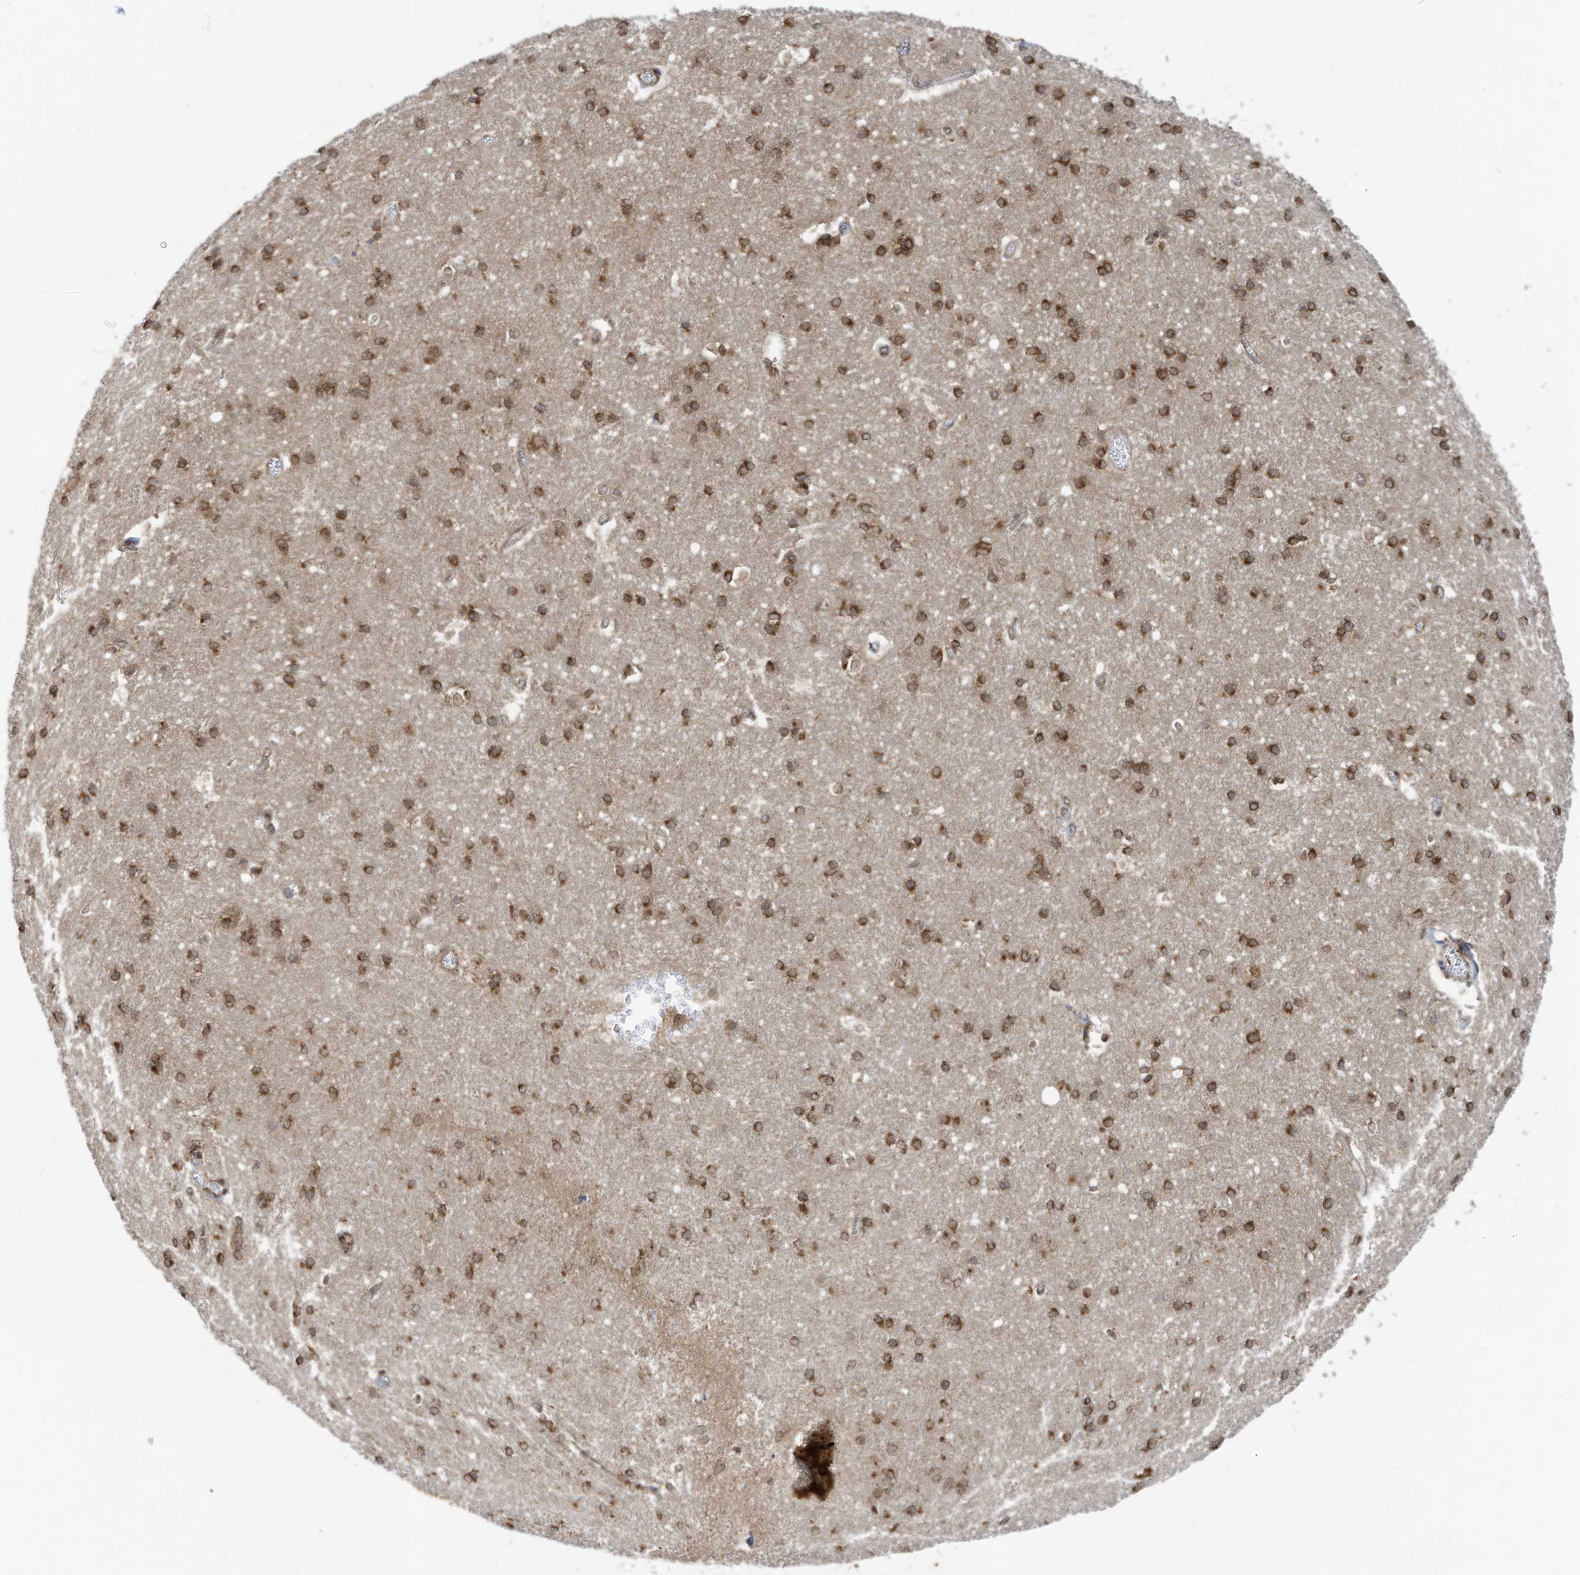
{"staining": {"intensity": "moderate", "quantity": "25%-75%", "location": "cytoplasmic/membranous"}, "tissue": "cerebral cortex", "cell_type": "Endothelial cells", "image_type": "normal", "snomed": [{"axis": "morphology", "description": "Normal tissue, NOS"}, {"axis": "topography", "description": "Cerebral cortex"}], "caption": "High-power microscopy captured an immunohistochemistry micrograph of normal cerebral cortex, revealing moderate cytoplasmic/membranous staining in about 25%-75% of endothelial cells. The staining is performed using DAB (3,3'-diaminobenzidine) brown chromogen to label protein expression. The nuclei are counter-stained blue using hematoxylin.", "gene": "TRIM67", "patient": {"sex": "male", "age": 54}}